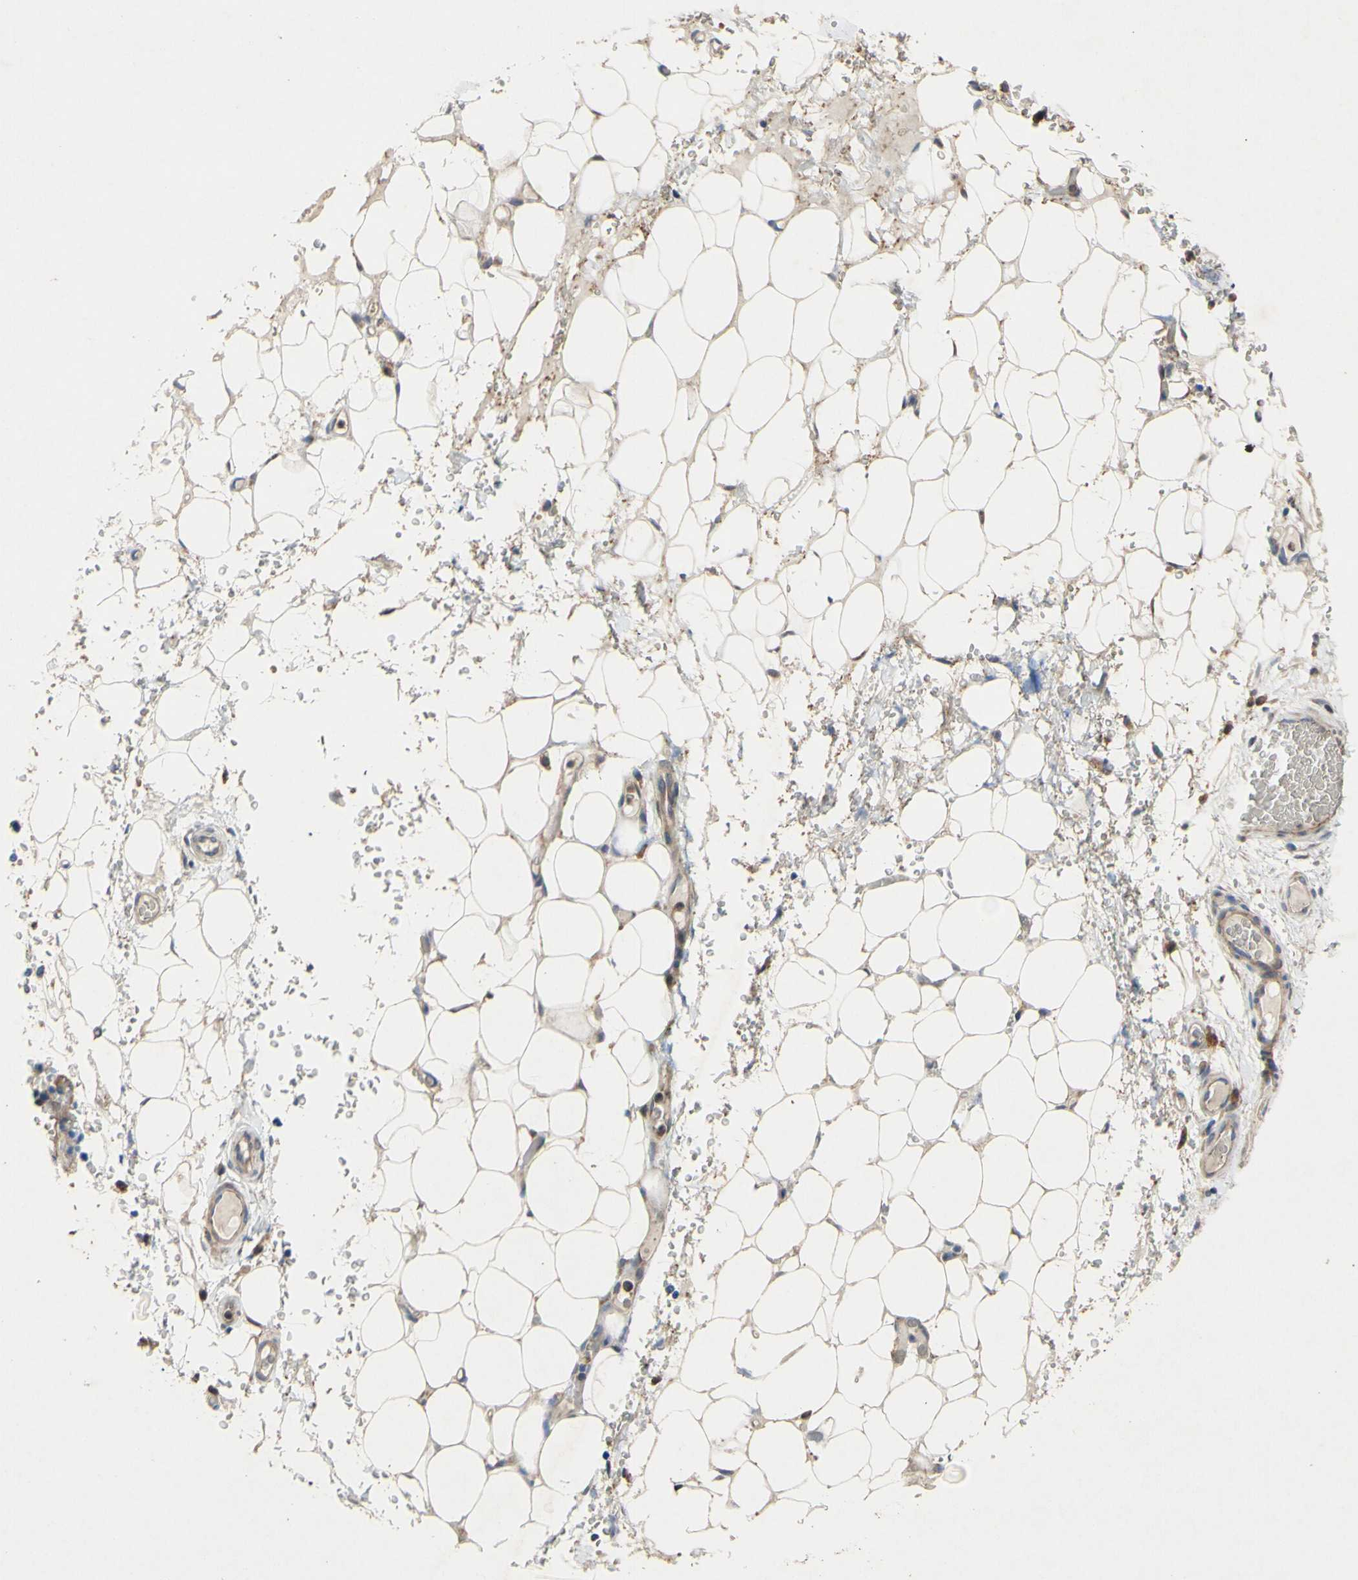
{"staining": {"intensity": "moderate", "quantity": "25%-75%", "location": "cytoplasmic/membranous"}, "tissue": "adipose tissue", "cell_type": "Adipocytes", "image_type": "normal", "snomed": [{"axis": "morphology", "description": "Normal tissue, NOS"}, {"axis": "morphology", "description": "Adenocarcinoma, NOS"}, {"axis": "topography", "description": "Esophagus"}], "caption": "Immunohistochemical staining of benign human adipose tissue exhibits 25%-75% levels of moderate cytoplasmic/membranous protein expression in about 25%-75% of adipocytes.", "gene": "PDGFB", "patient": {"sex": "male", "age": 62}}